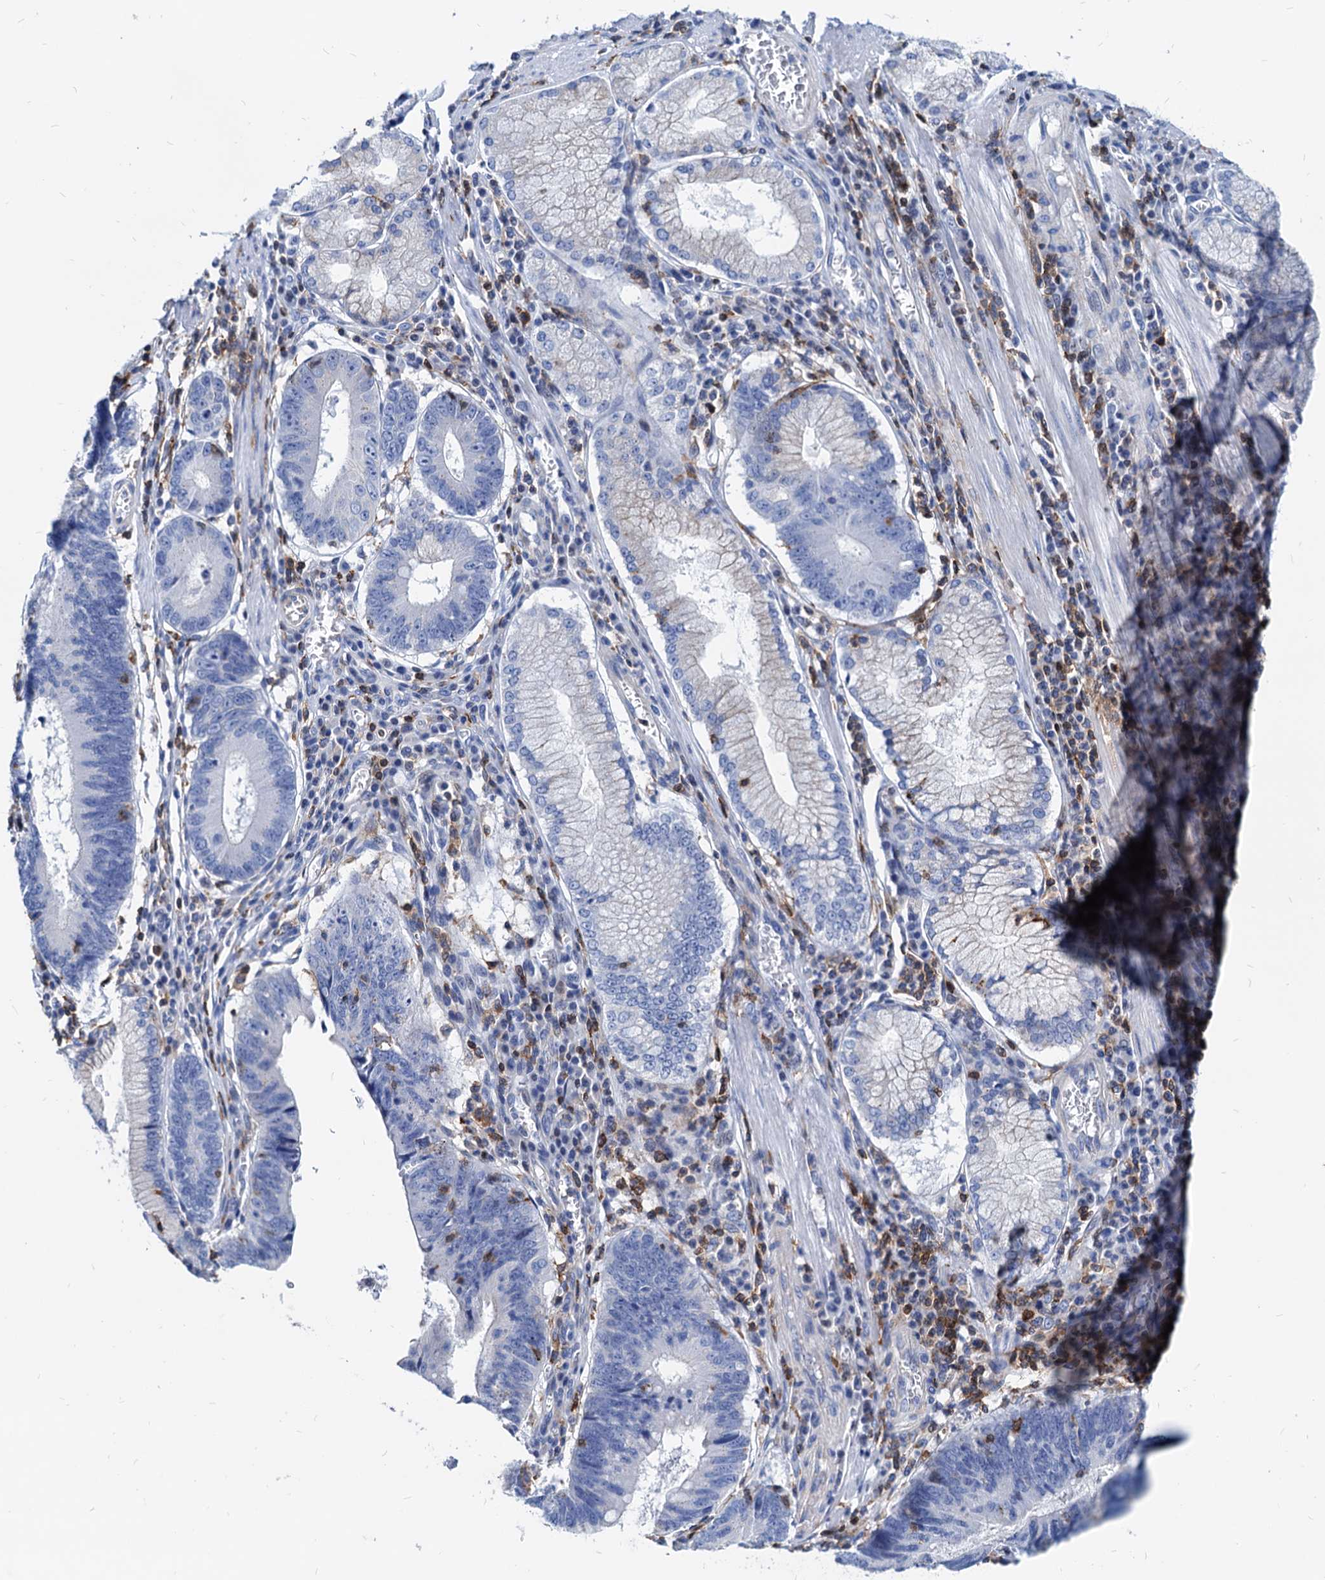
{"staining": {"intensity": "negative", "quantity": "none", "location": "none"}, "tissue": "stomach cancer", "cell_type": "Tumor cells", "image_type": "cancer", "snomed": [{"axis": "morphology", "description": "Adenocarcinoma, NOS"}, {"axis": "topography", "description": "Stomach"}], "caption": "There is no significant expression in tumor cells of stomach cancer.", "gene": "LCP2", "patient": {"sex": "male", "age": 59}}